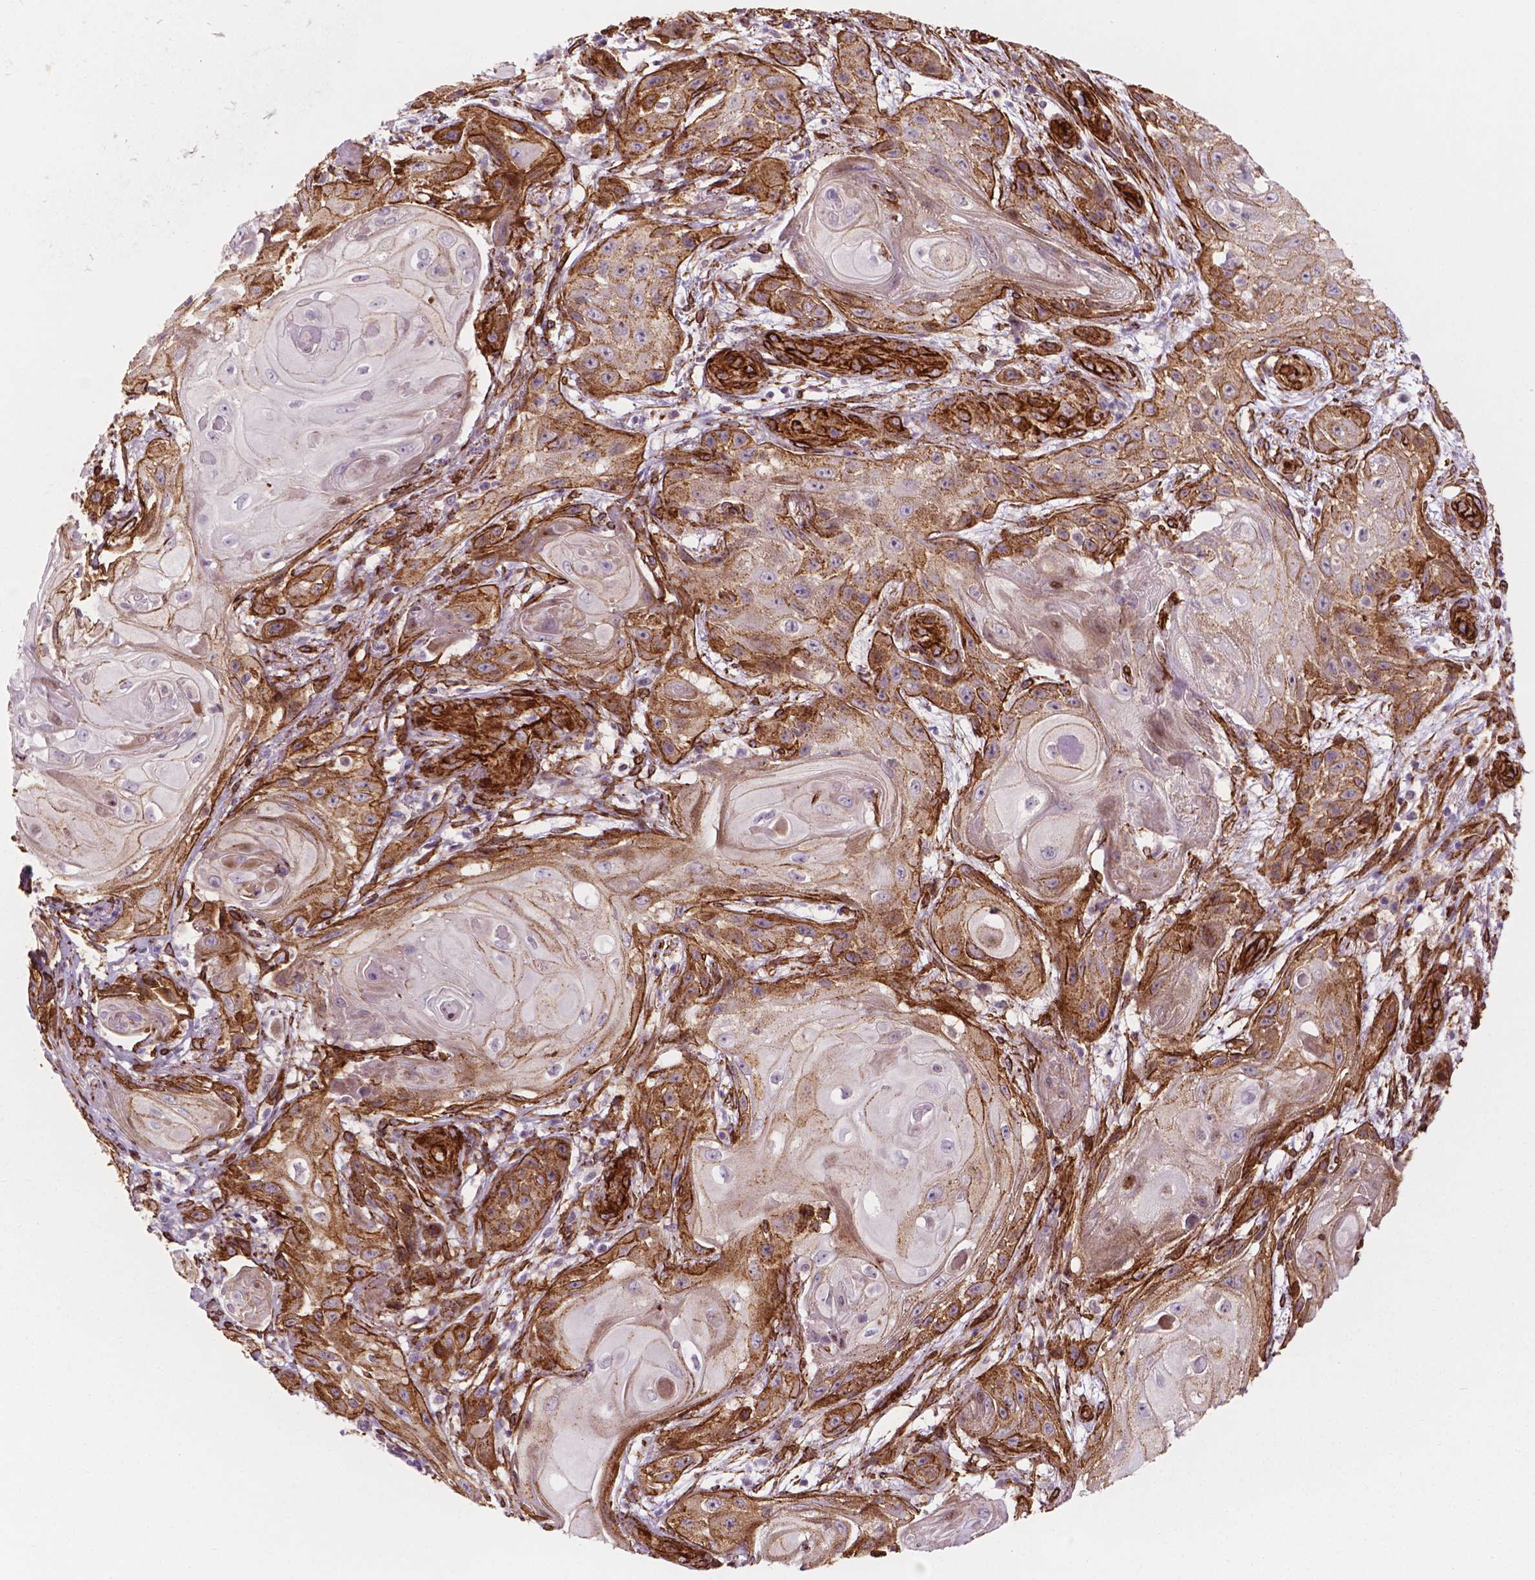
{"staining": {"intensity": "moderate", "quantity": "25%-75%", "location": "cytoplasmic/membranous"}, "tissue": "skin cancer", "cell_type": "Tumor cells", "image_type": "cancer", "snomed": [{"axis": "morphology", "description": "Squamous cell carcinoma, NOS"}, {"axis": "topography", "description": "Skin"}], "caption": "Squamous cell carcinoma (skin) stained with a protein marker exhibits moderate staining in tumor cells.", "gene": "EGFL8", "patient": {"sex": "male", "age": 62}}